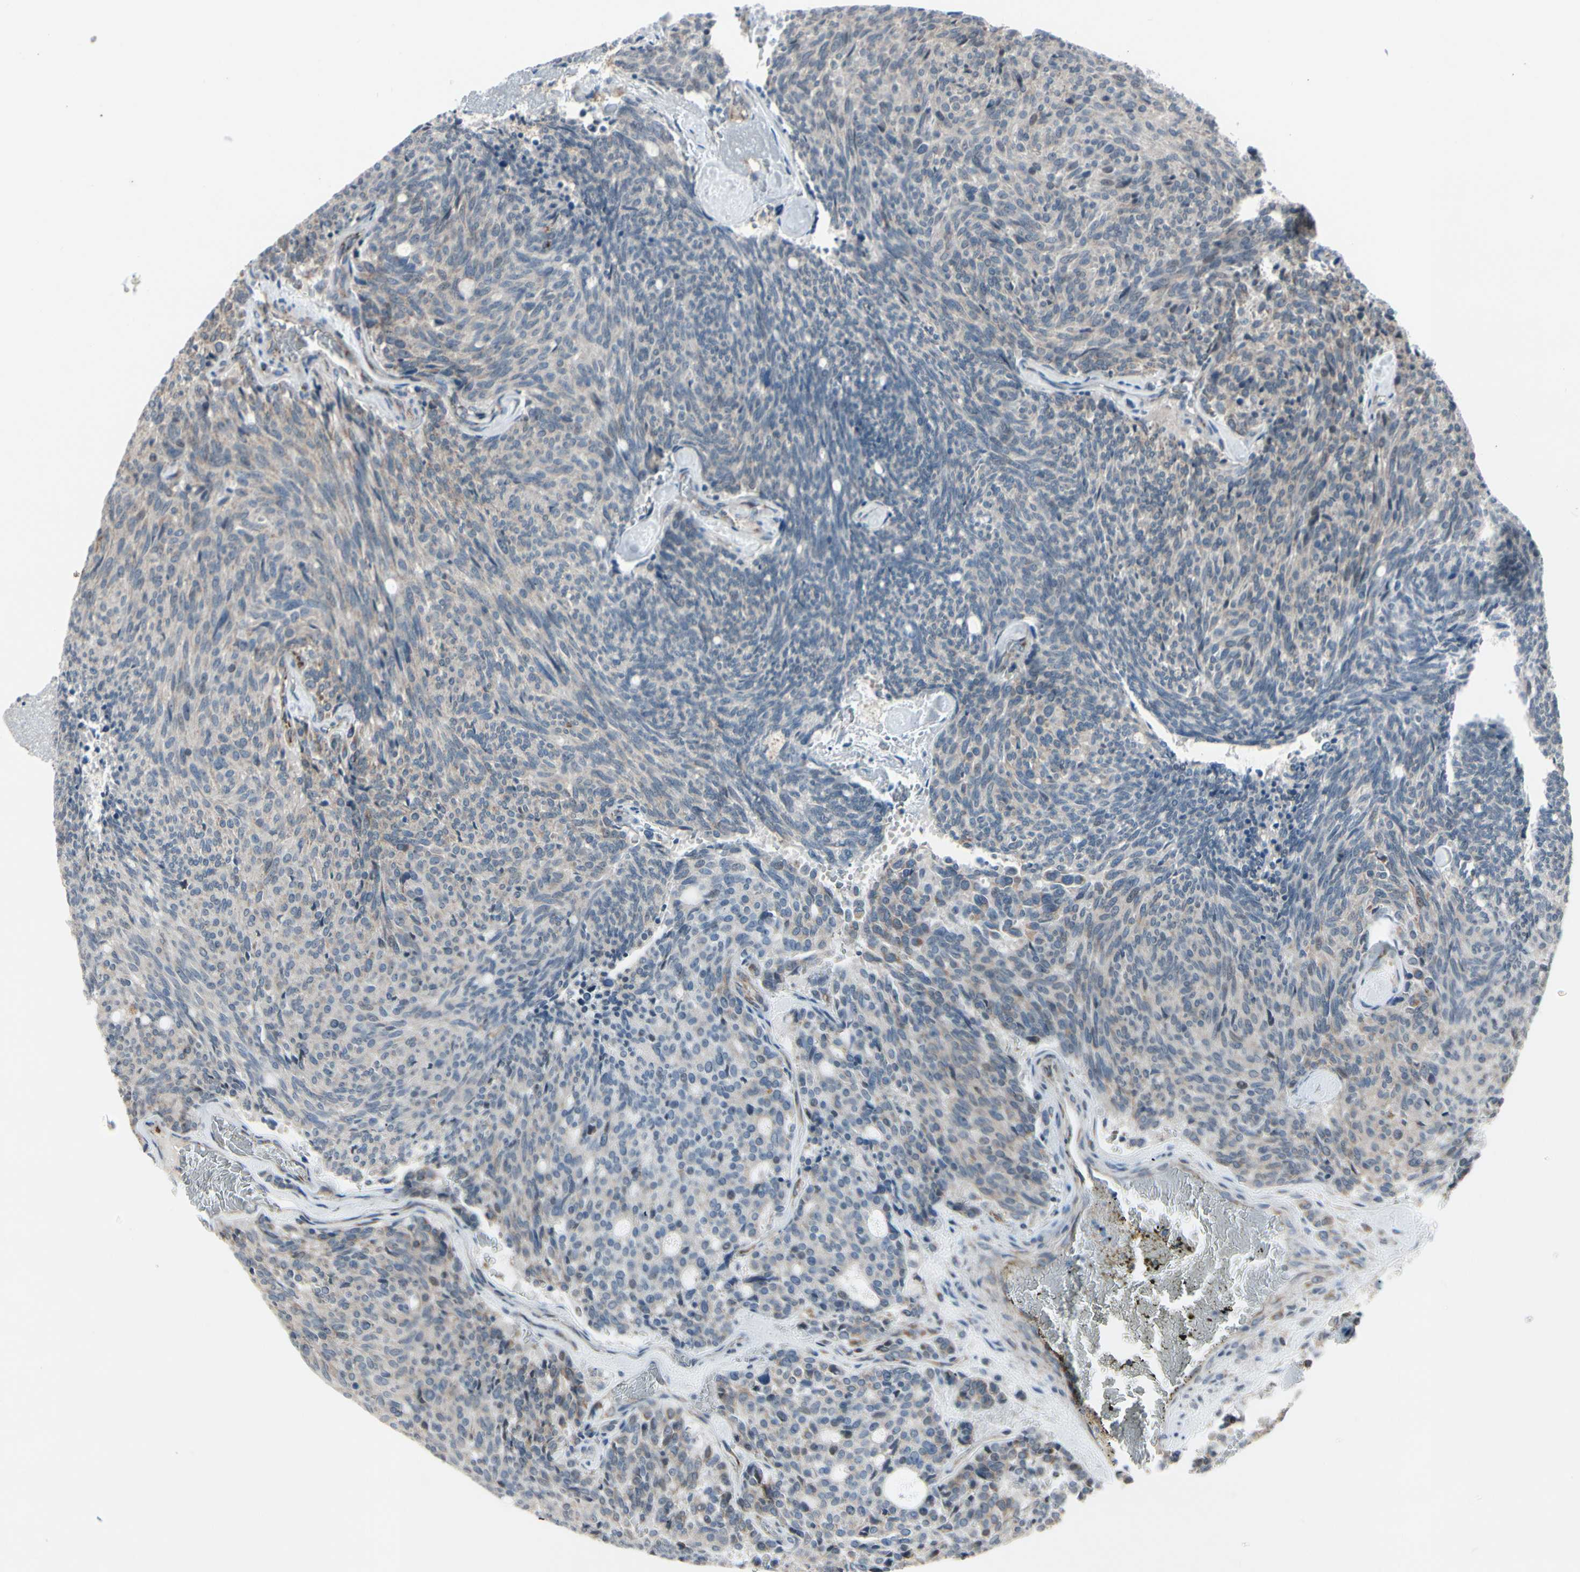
{"staining": {"intensity": "weak", "quantity": ">75%", "location": "cytoplasmic/membranous"}, "tissue": "carcinoid", "cell_type": "Tumor cells", "image_type": "cancer", "snomed": [{"axis": "morphology", "description": "Carcinoid, malignant, NOS"}, {"axis": "topography", "description": "Pancreas"}], "caption": "Immunohistochemical staining of human carcinoid (malignant) demonstrates low levels of weak cytoplasmic/membranous expression in about >75% of tumor cells.", "gene": "CPT1A", "patient": {"sex": "female", "age": 54}}